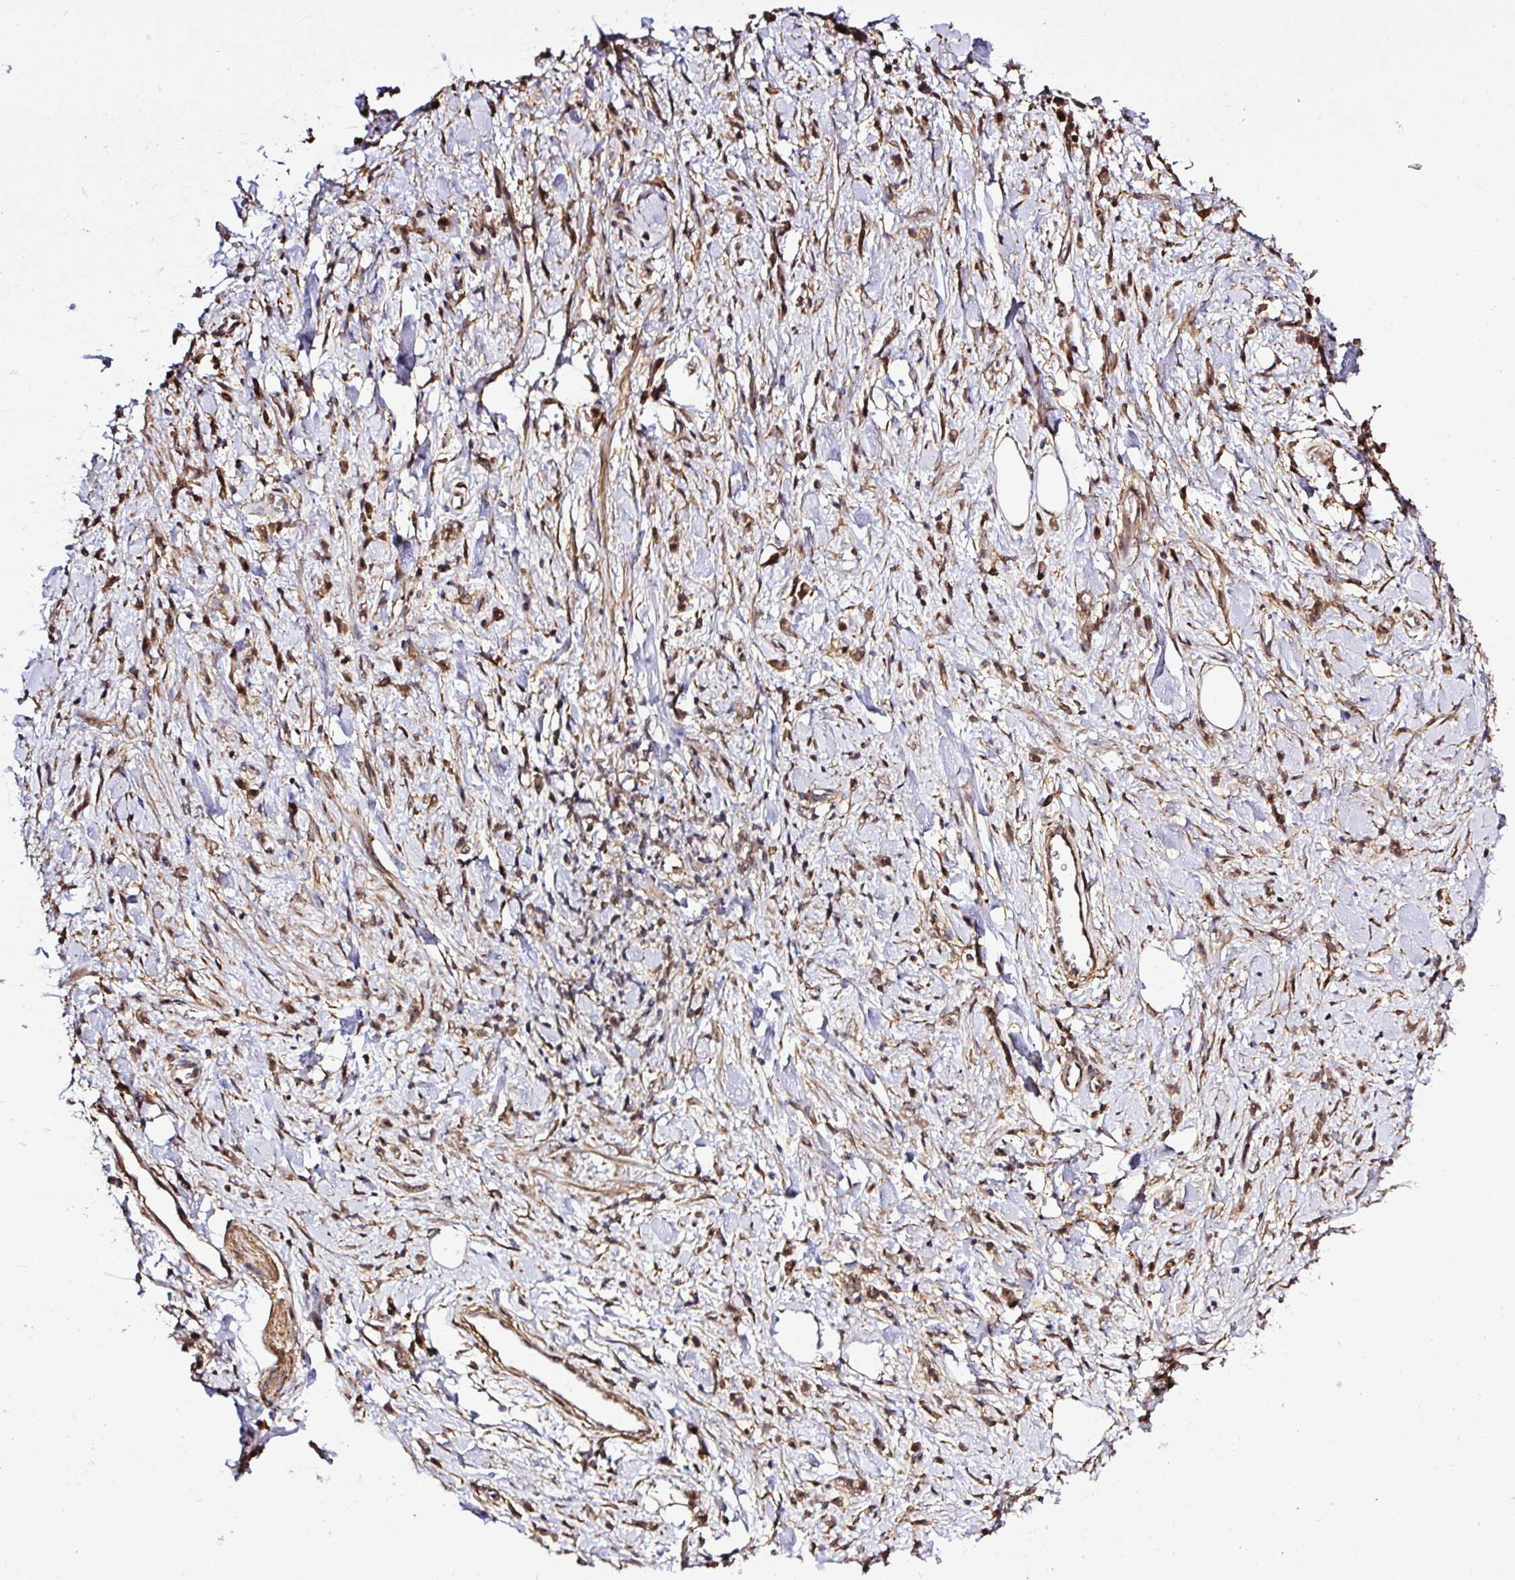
{"staining": {"intensity": "moderate", "quantity": ">75%", "location": "cytoplasmic/membranous,nuclear"}, "tissue": "stomach cancer", "cell_type": "Tumor cells", "image_type": "cancer", "snomed": [{"axis": "morphology", "description": "Adenocarcinoma, NOS"}, {"axis": "topography", "description": "Stomach"}], "caption": "Protein expression analysis of stomach cancer (adenocarcinoma) demonstrates moderate cytoplasmic/membranous and nuclear positivity in about >75% of tumor cells. (DAB (3,3'-diaminobenzidine) = brown stain, brightfield microscopy at high magnification).", "gene": "FAM153A", "patient": {"sex": "male", "age": 77}}